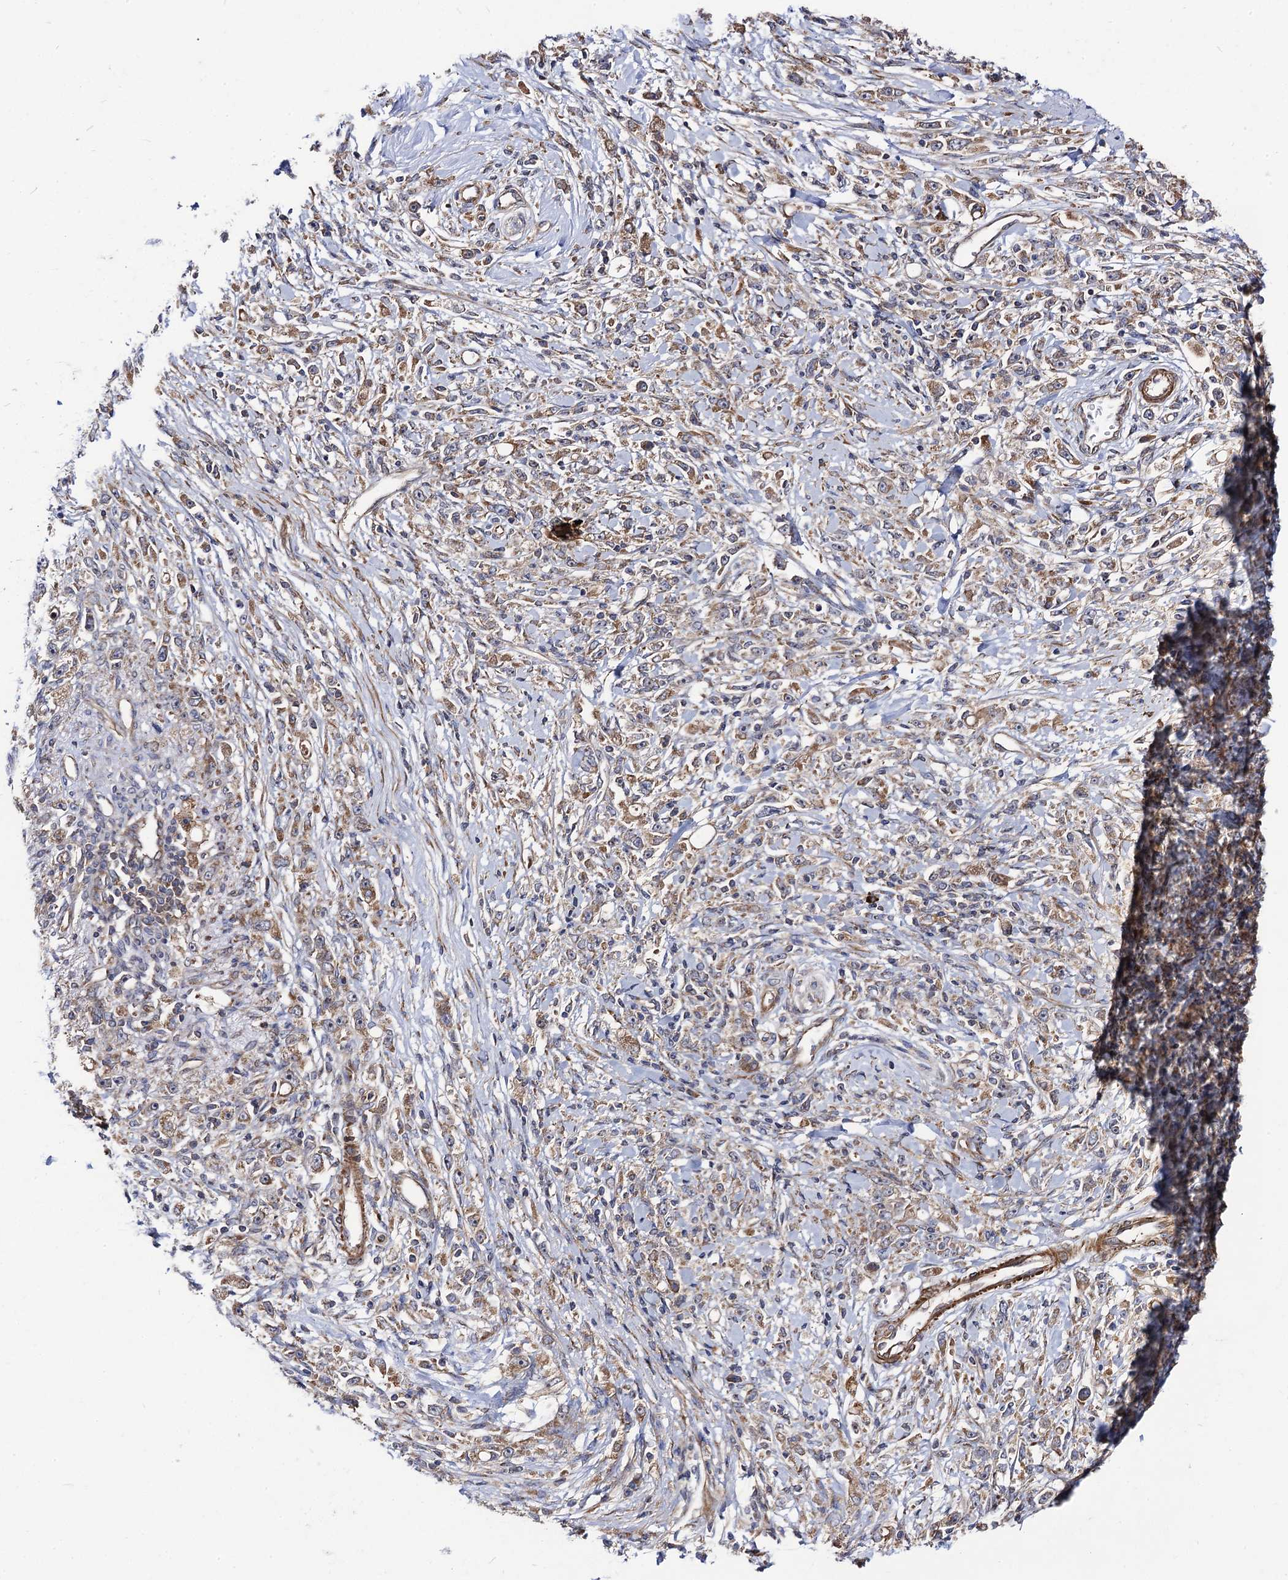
{"staining": {"intensity": "weak", "quantity": ">75%", "location": "cytoplasmic/membranous"}, "tissue": "stomach cancer", "cell_type": "Tumor cells", "image_type": "cancer", "snomed": [{"axis": "morphology", "description": "Adenocarcinoma, NOS"}, {"axis": "topography", "description": "Stomach"}], "caption": "Tumor cells reveal low levels of weak cytoplasmic/membranous positivity in about >75% of cells in human stomach adenocarcinoma.", "gene": "DYDC1", "patient": {"sex": "female", "age": 59}}